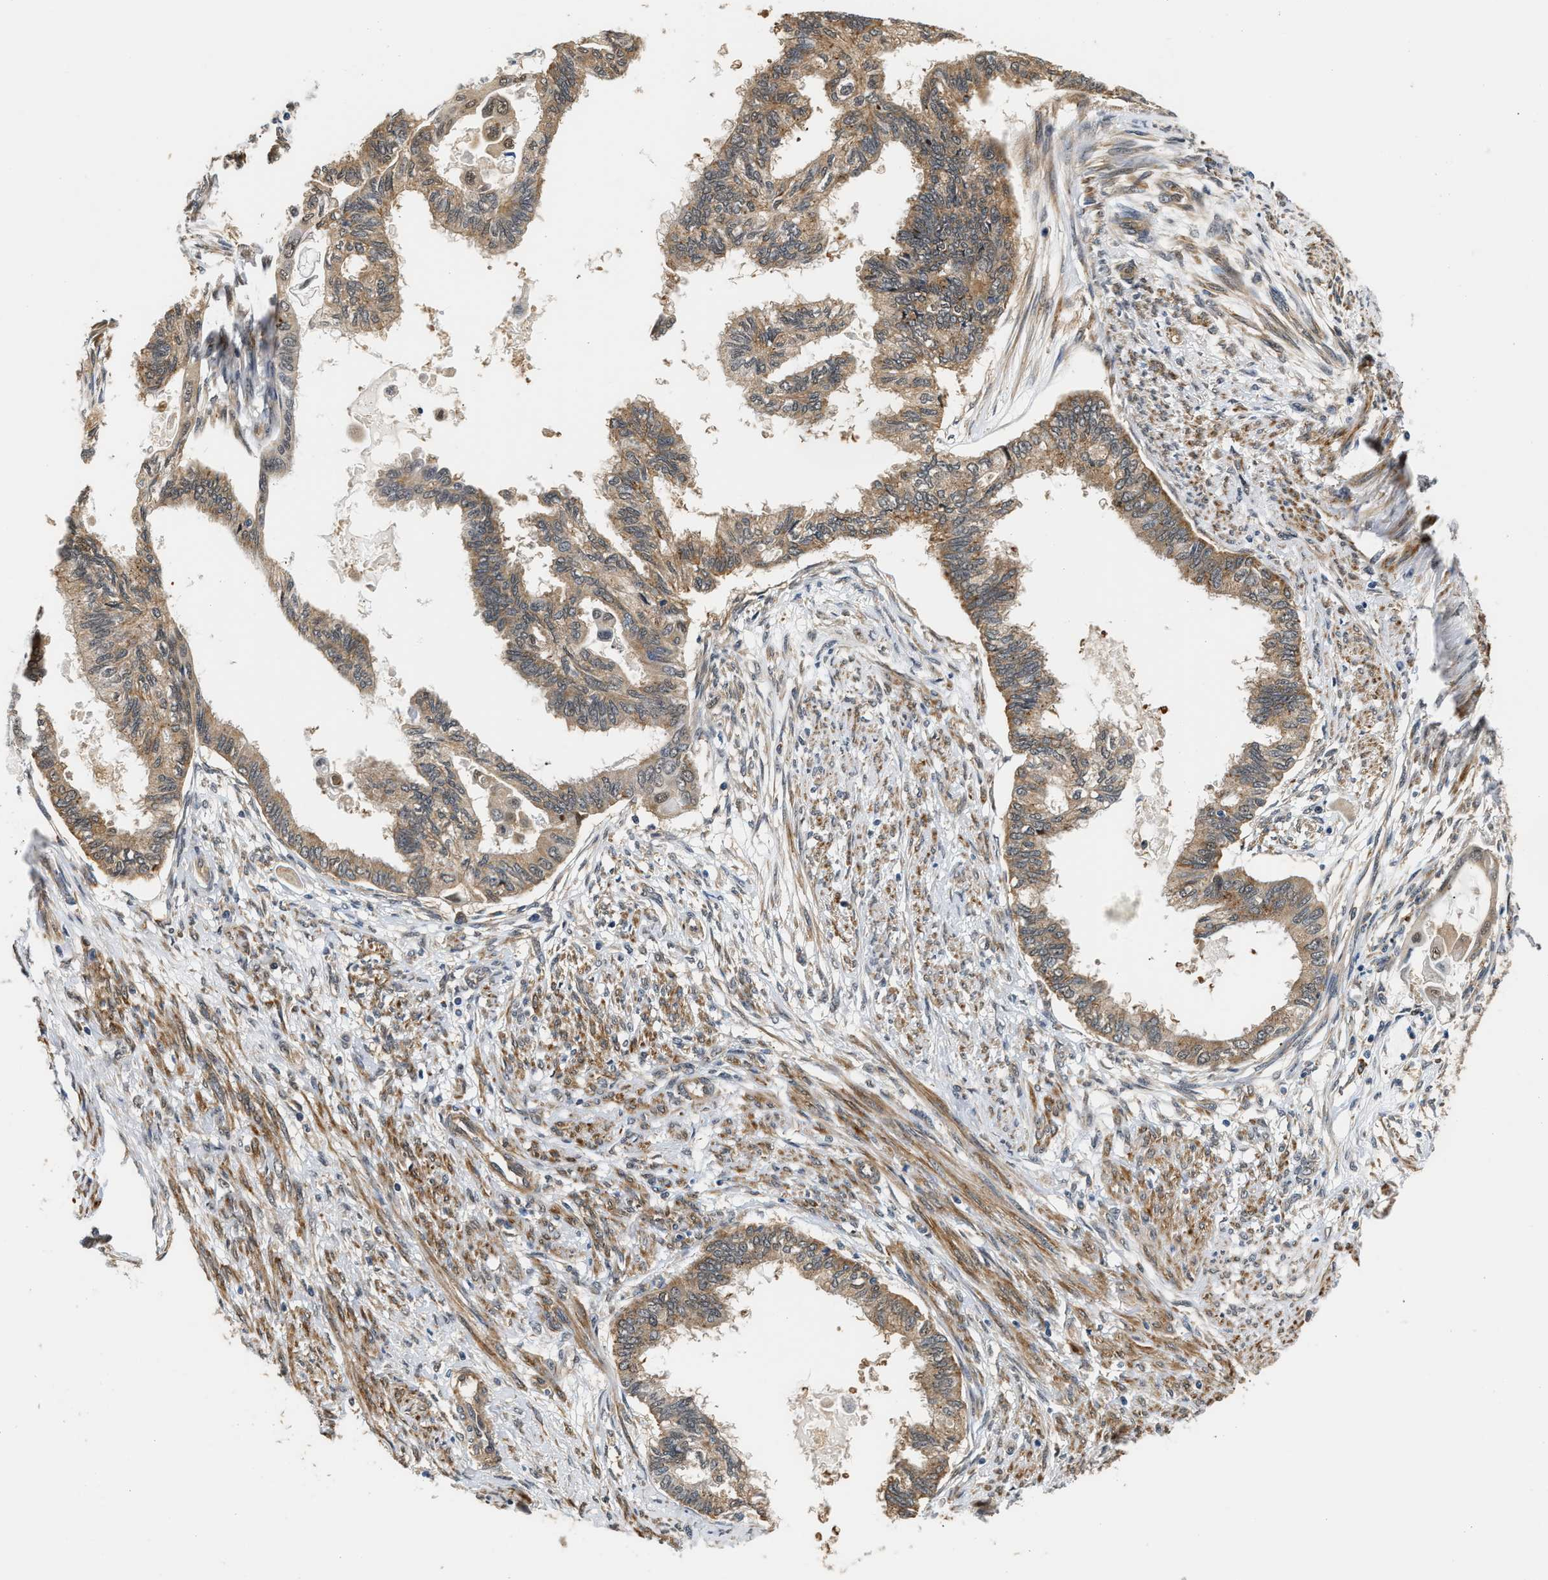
{"staining": {"intensity": "weak", "quantity": ">75%", "location": "cytoplasmic/membranous"}, "tissue": "cervical cancer", "cell_type": "Tumor cells", "image_type": "cancer", "snomed": [{"axis": "morphology", "description": "Normal tissue, NOS"}, {"axis": "morphology", "description": "Adenocarcinoma, NOS"}, {"axis": "topography", "description": "Cervix"}, {"axis": "topography", "description": "Endometrium"}], "caption": "Cervical cancer stained with immunohistochemistry displays weak cytoplasmic/membranous expression in approximately >75% of tumor cells. Nuclei are stained in blue.", "gene": "LARP6", "patient": {"sex": "female", "age": 86}}